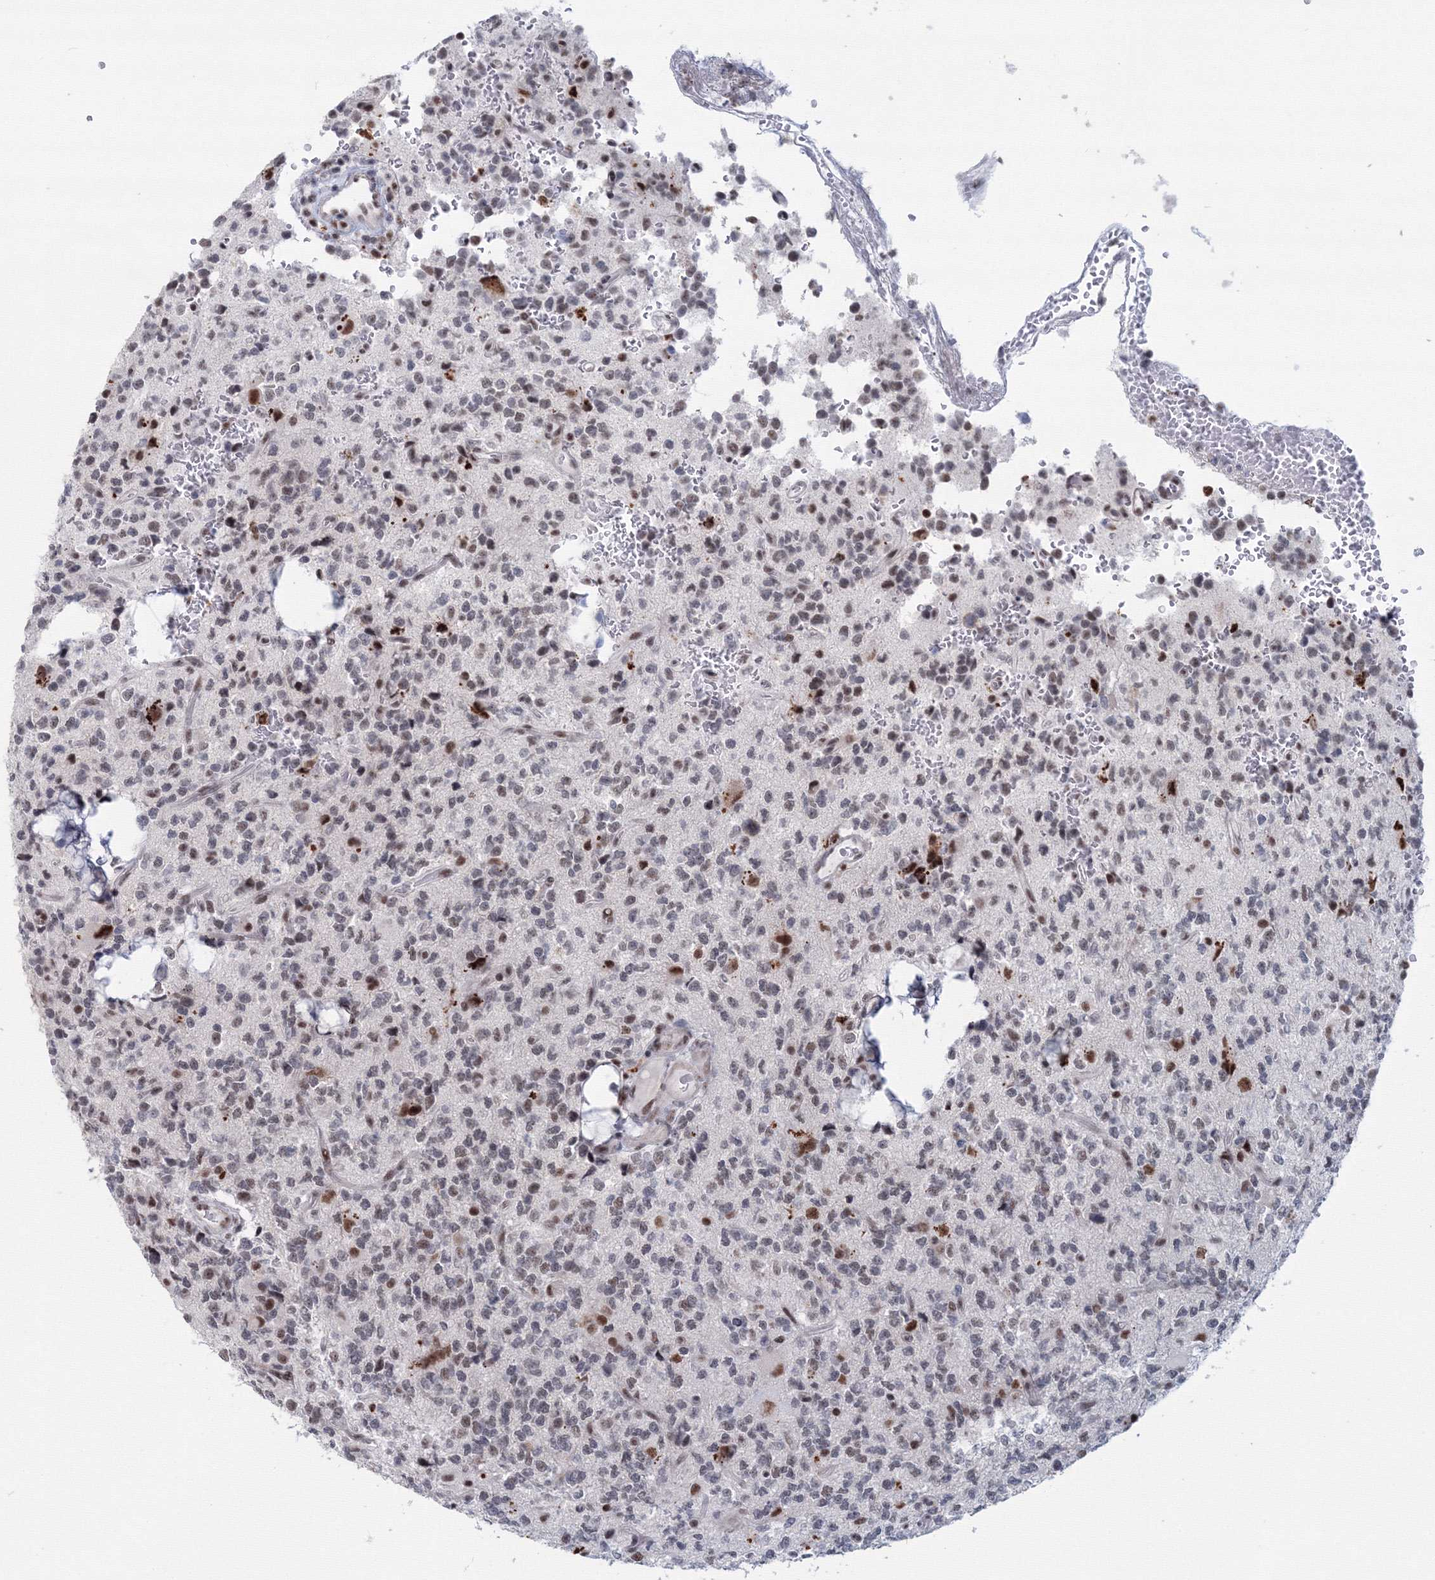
{"staining": {"intensity": "weak", "quantity": ">75%", "location": "nuclear"}, "tissue": "glioma", "cell_type": "Tumor cells", "image_type": "cancer", "snomed": [{"axis": "morphology", "description": "Glioma, malignant, High grade"}, {"axis": "topography", "description": "Brain"}], "caption": "Protein staining by IHC shows weak nuclear positivity in approximately >75% of tumor cells in high-grade glioma (malignant). The protein is stained brown, and the nuclei are stained in blue (DAB IHC with brightfield microscopy, high magnification).", "gene": "SF3B6", "patient": {"sex": "female", "age": 62}}